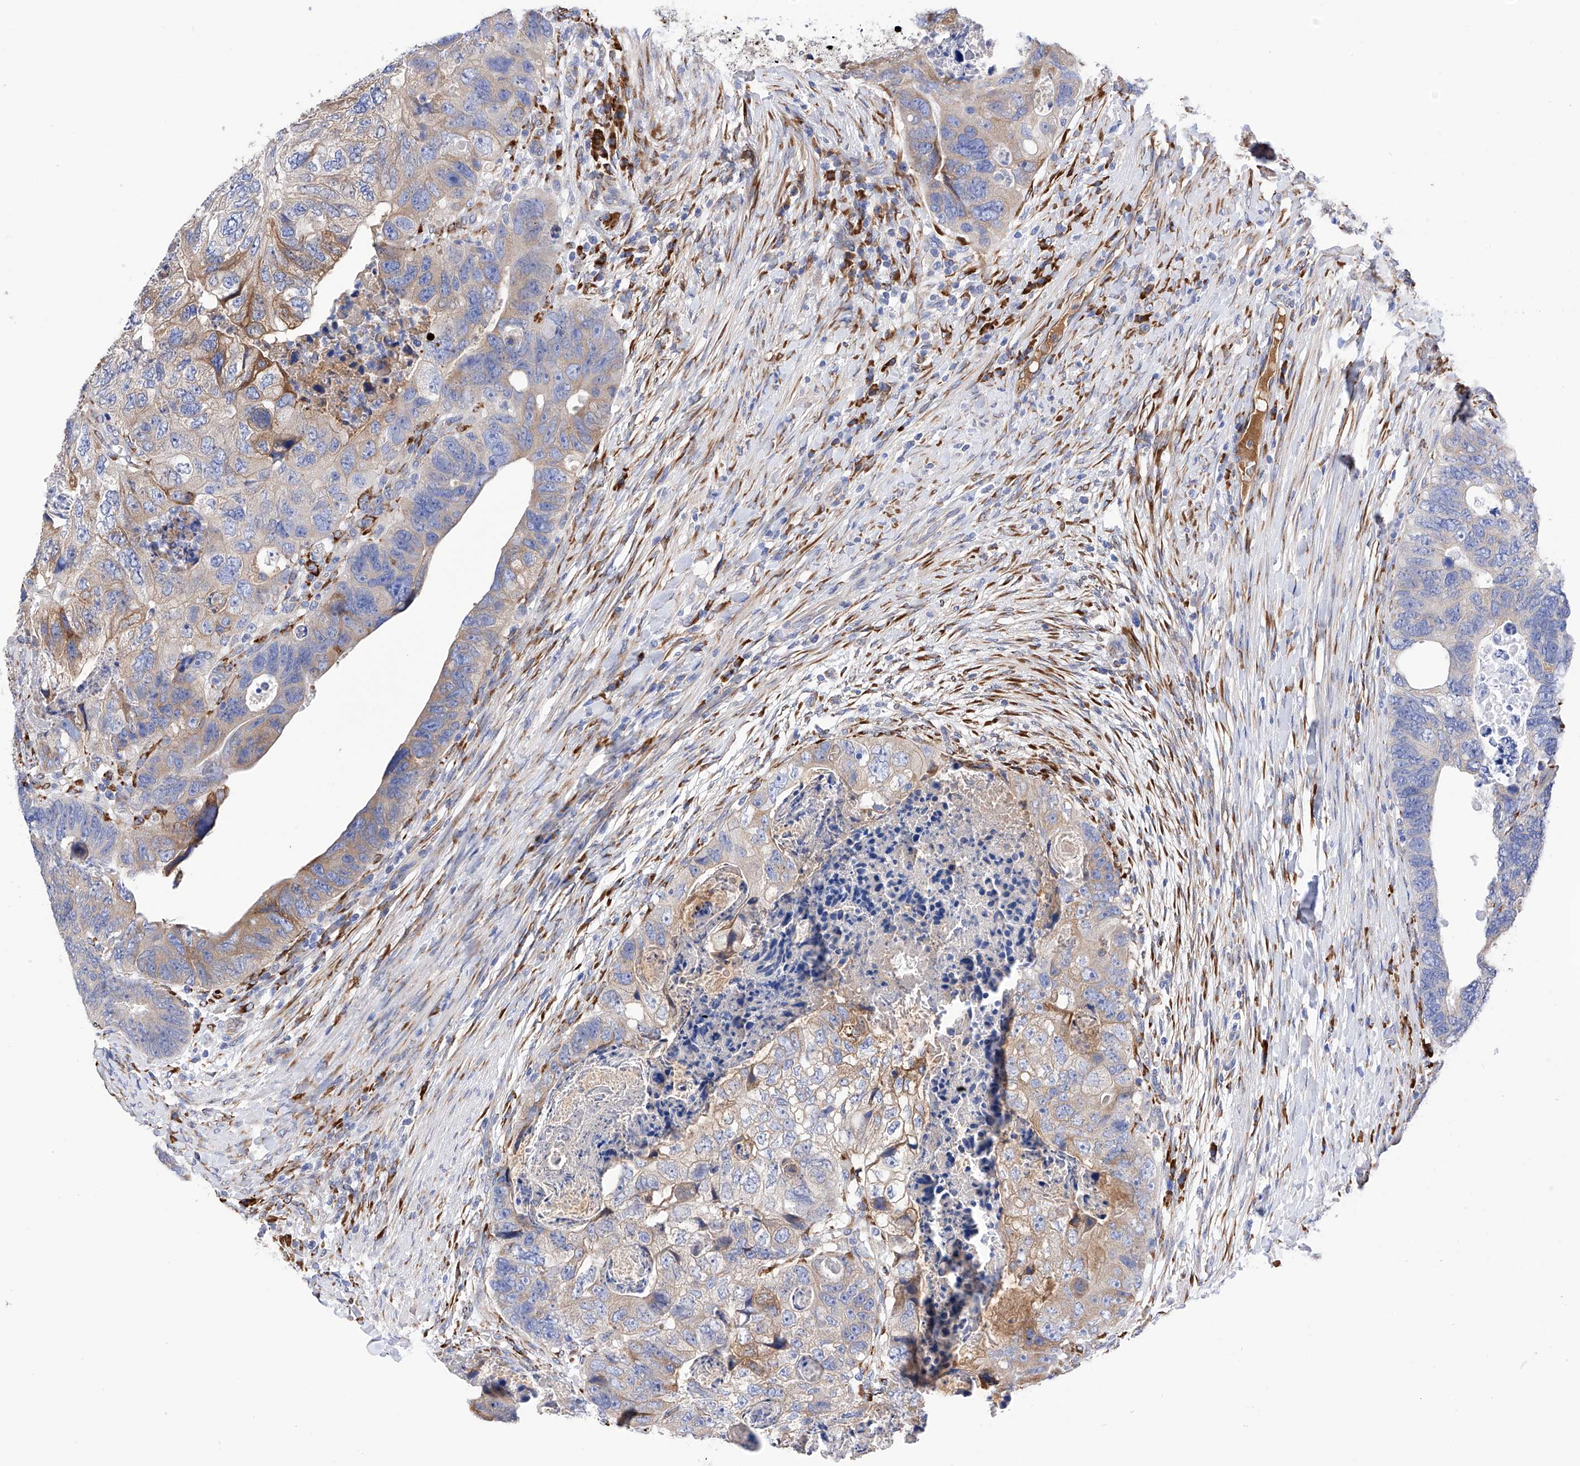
{"staining": {"intensity": "moderate", "quantity": "<25%", "location": "cytoplasmic/membranous"}, "tissue": "colorectal cancer", "cell_type": "Tumor cells", "image_type": "cancer", "snomed": [{"axis": "morphology", "description": "Adenocarcinoma, NOS"}, {"axis": "topography", "description": "Rectum"}], "caption": "A photomicrograph of human adenocarcinoma (colorectal) stained for a protein displays moderate cytoplasmic/membranous brown staining in tumor cells.", "gene": "PDIA5", "patient": {"sex": "male", "age": 59}}